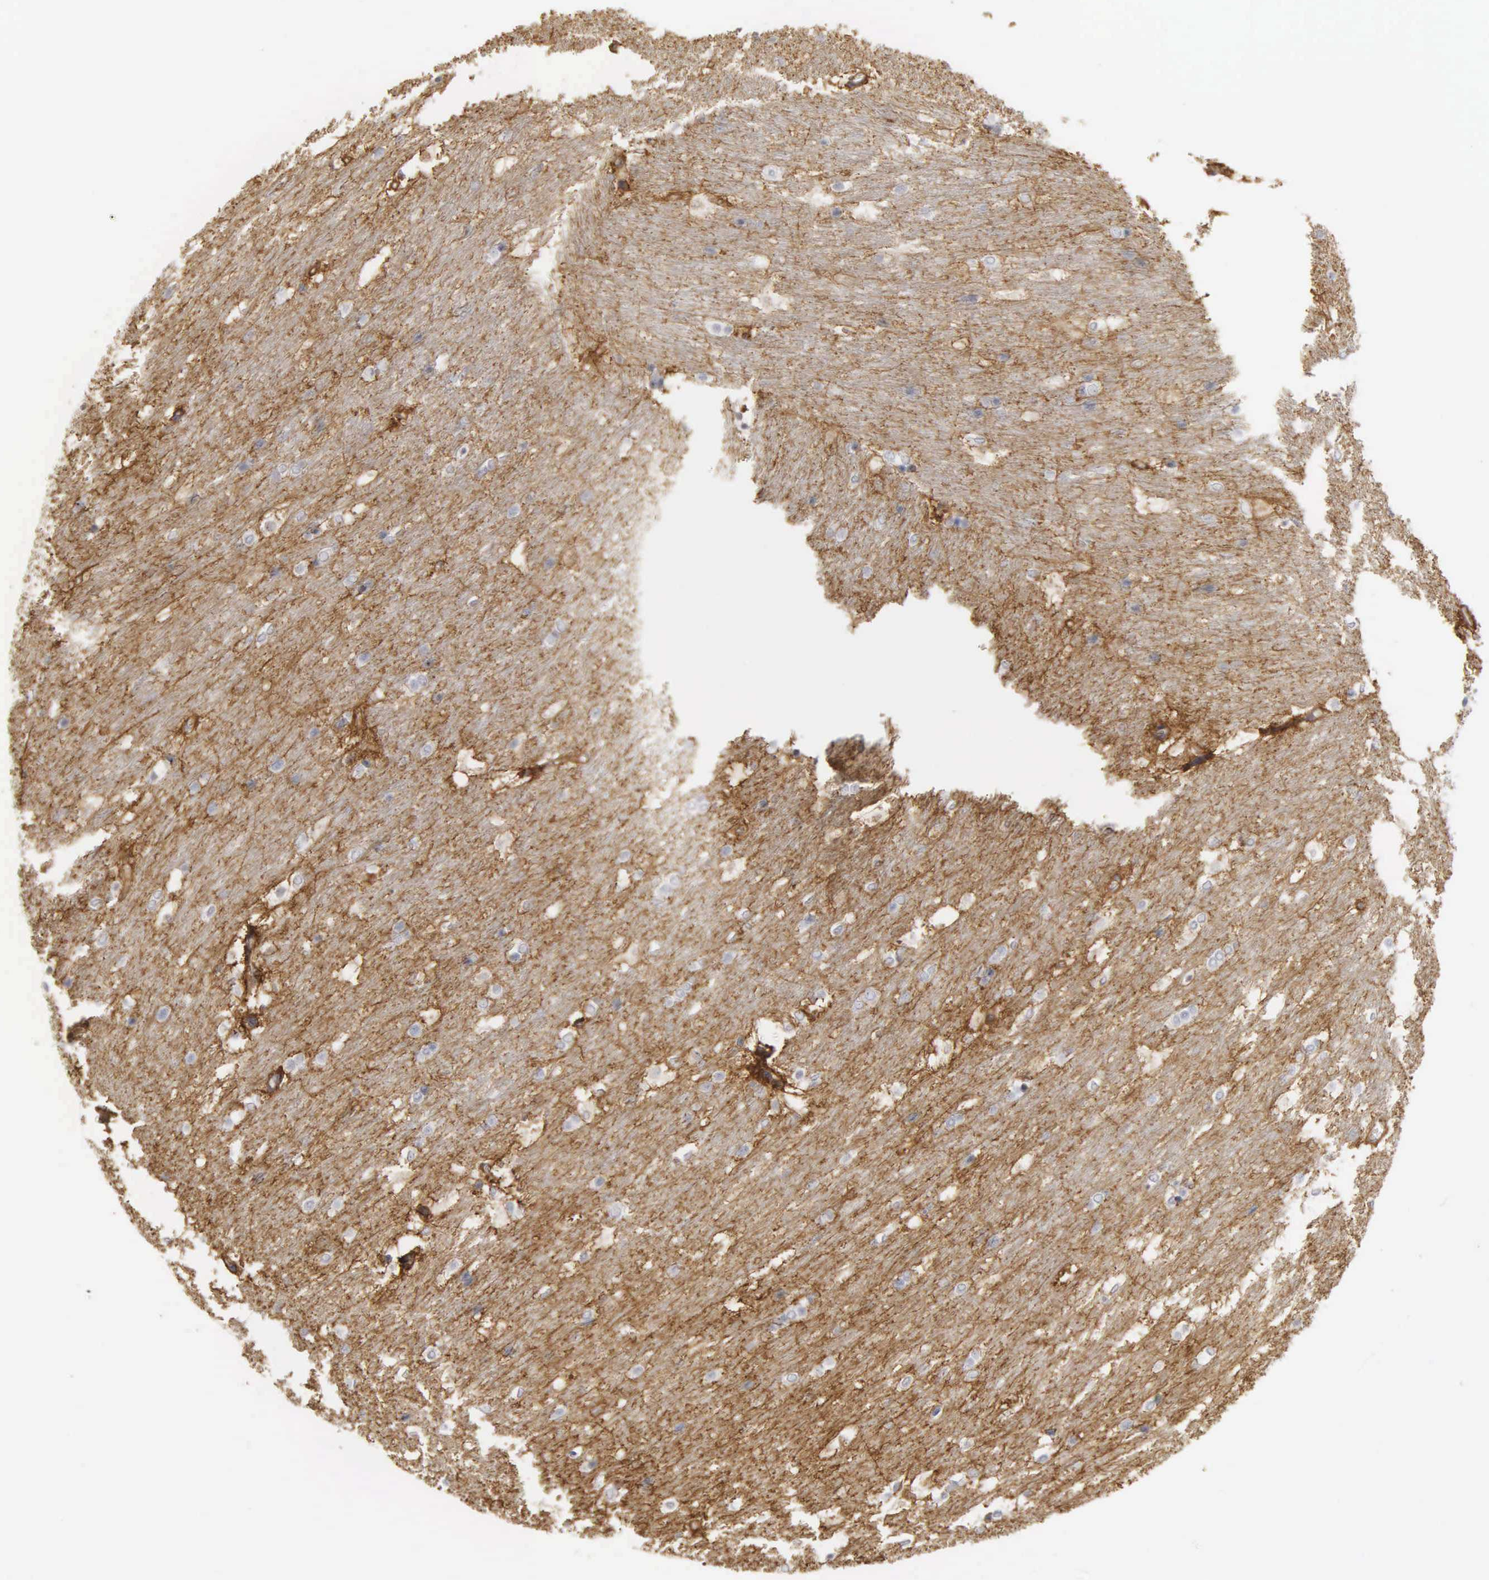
{"staining": {"intensity": "weak", "quantity": "<25%", "location": "cytoplasmic/membranous"}, "tissue": "caudate", "cell_type": "Glial cells", "image_type": "normal", "snomed": [{"axis": "morphology", "description": "Normal tissue, NOS"}, {"axis": "topography", "description": "Lateral ventricle wall"}], "caption": "High power microscopy image of an immunohistochemistry image of benign caudate, revealing no significant staining in glial cells. (Stains: DAB immunohistochemistry with hematoxylin counter stain, Microscopy: brightfield microscopy at high magnification).", "gene": "CD99", "patient": {"sex": "female", "age": 19}}